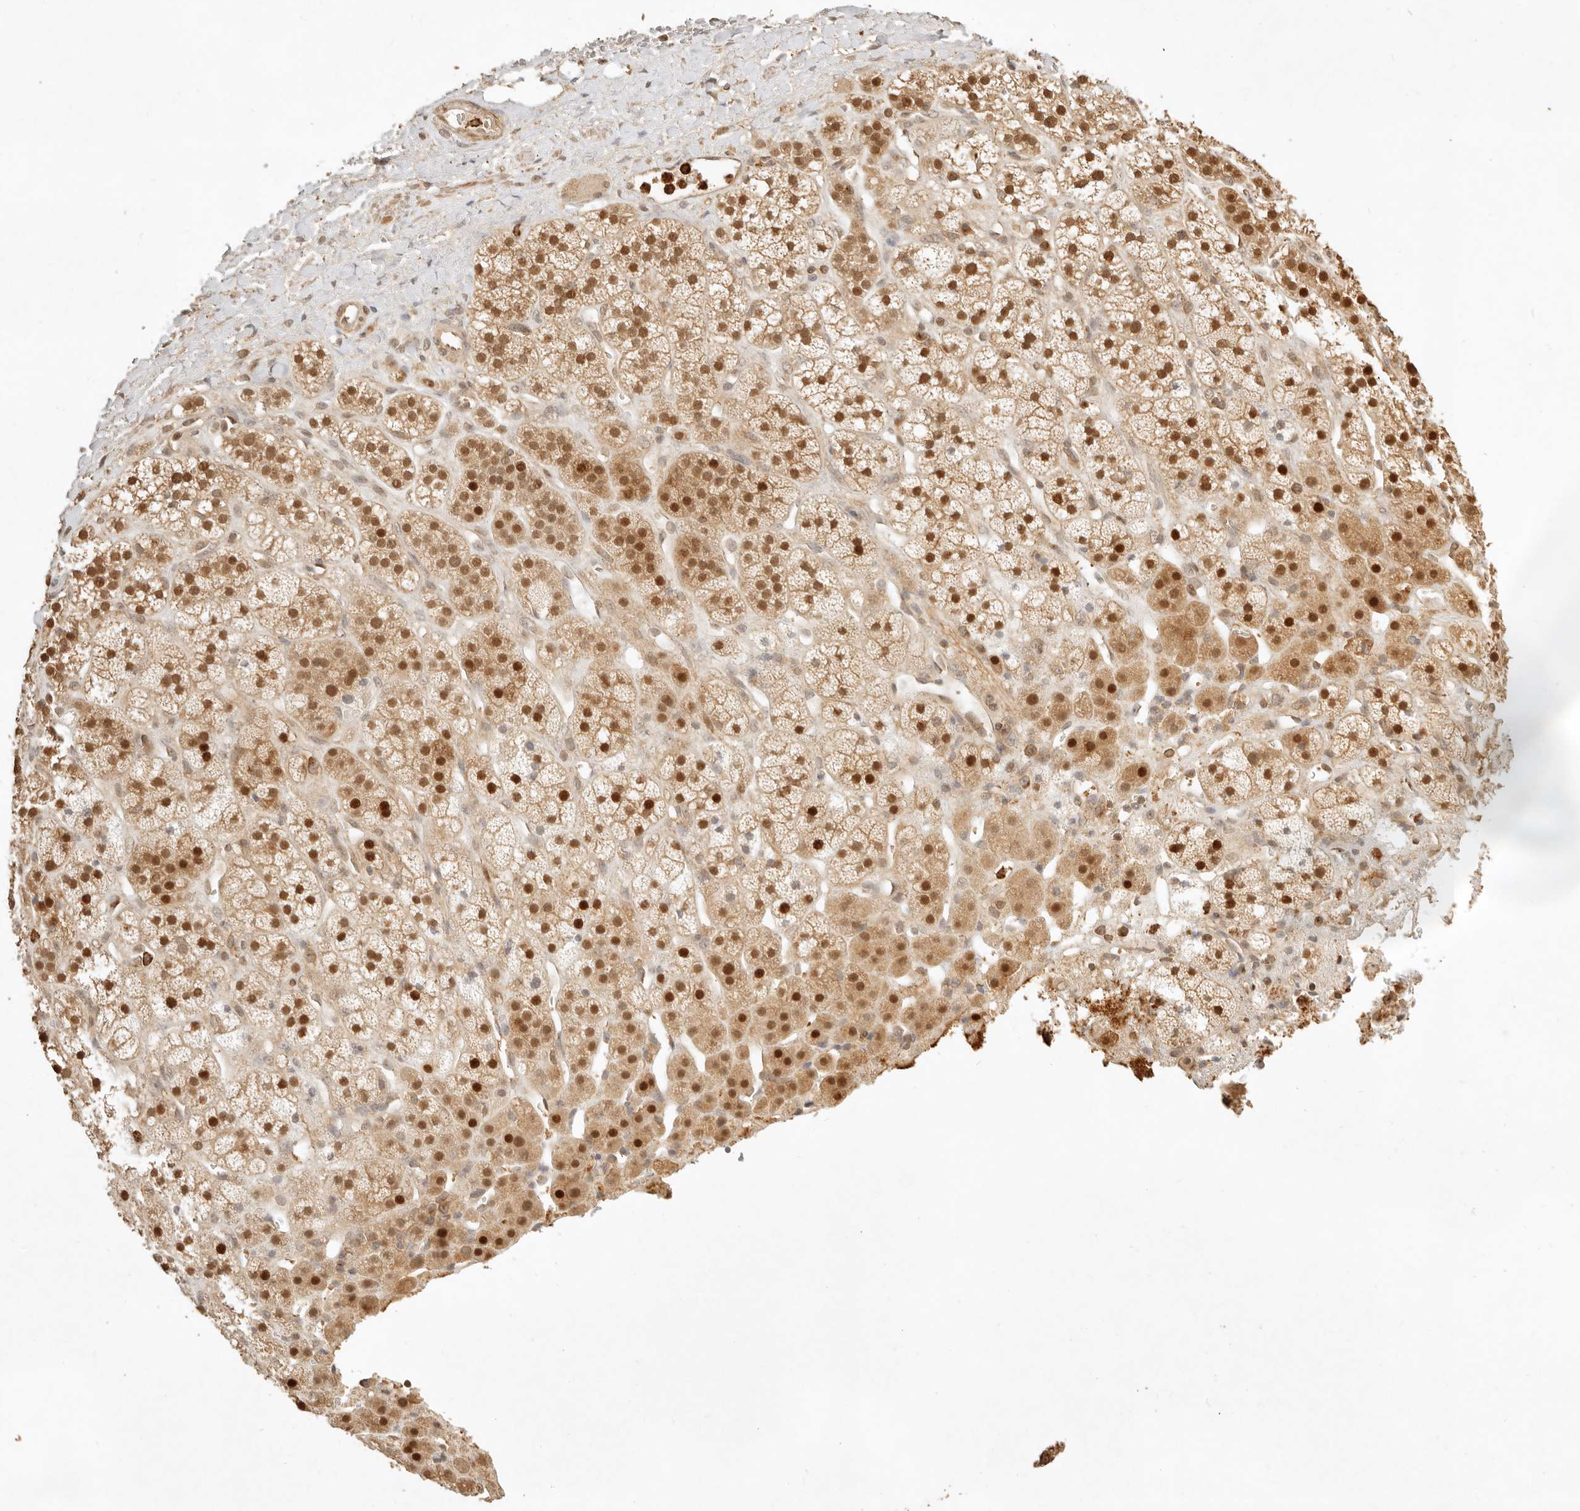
{"staining": {"intensity": "strong", "quantity": ">75%", "location": "cytoplasmic/membranous,nuclear"}, "tissue": "adrenal gland", "cell_type": "Glandular cells", "image_type": "normal", "snomed": [{"axis": "morphology", "description": "Normal tissue, NOS"}, {"axis": "topography", "description": "Adrenal gland"}], "caption": "Immunohistochemistry (IHC) image of unremarkable human adrenal gland stained for a protein (brown), which exhibits high levels of strong cytoplasmic/membranous,nuclear staining in approximately >75% of glandular cells.", "gene": "KIF2B", "patient": {"sex": "male", "age": 56}}